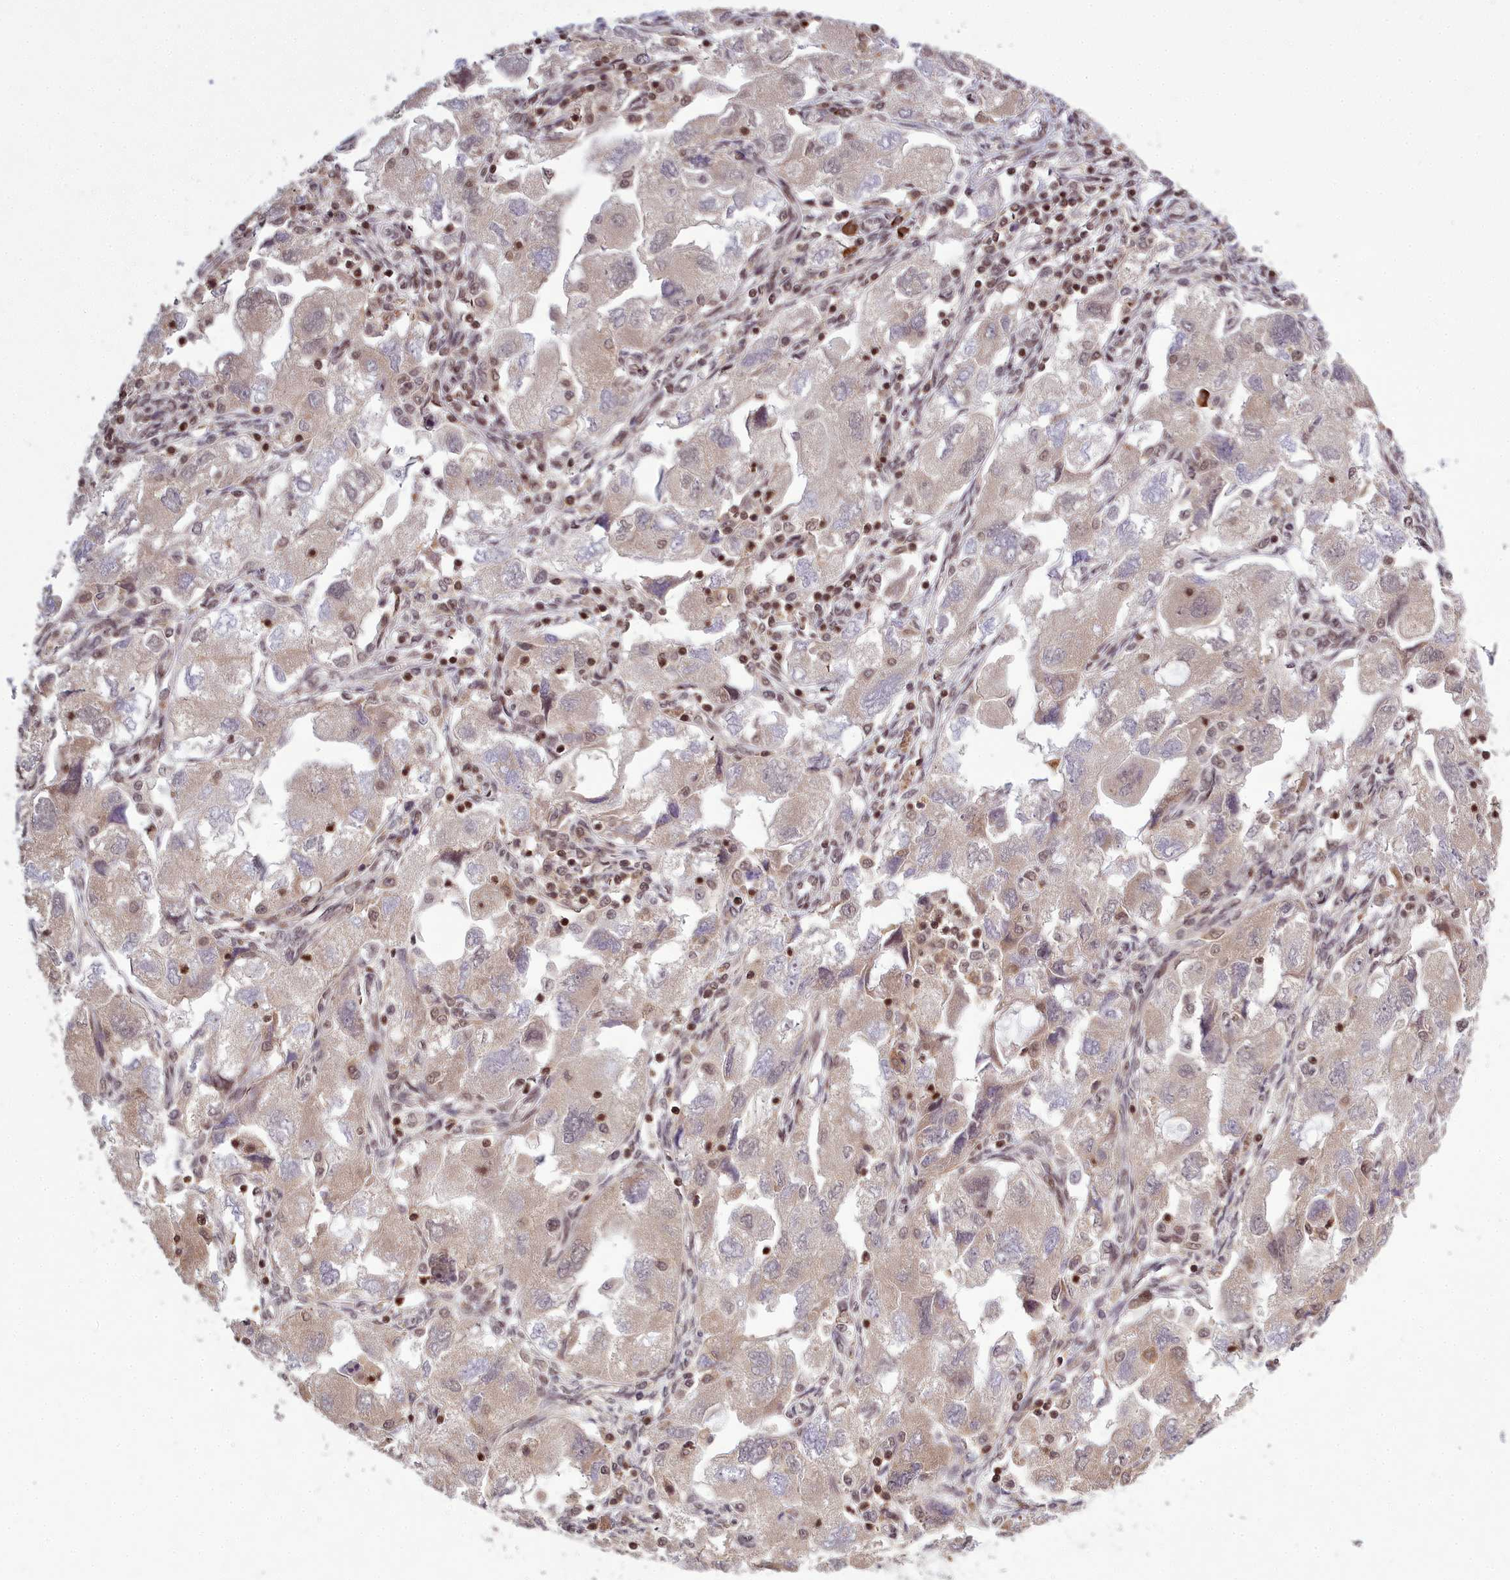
{"staining": {"intensity": "weak", "quantity": "25%-75%", "location": "cytoplasmic/membranous,nuclear"}, "tissue": "ovarian cancer", "cell_type": "Tumor cells", "image_type": "cancer", "snomed": [{"axis": "morphology", "description": "Carcinoma, NOS"}, {"axis": "morphology", "description": "Cystadenocarcinoma, serous, NOS"}, {"axis": "topography", "description": "Ovary"}], "caption": "Protein staining of ovarian serous cystadenocarcinoma tissue shows weak cytoplasmic/membranous and nuclear expression in about 25%-75% of tumor cells. (DAB (3,3'-diaminobenzidine) = brown stain, brightfield microscopy at high magnification).", "gene": "GMEB1", "patient": {"sex": "female", "age": 69}}